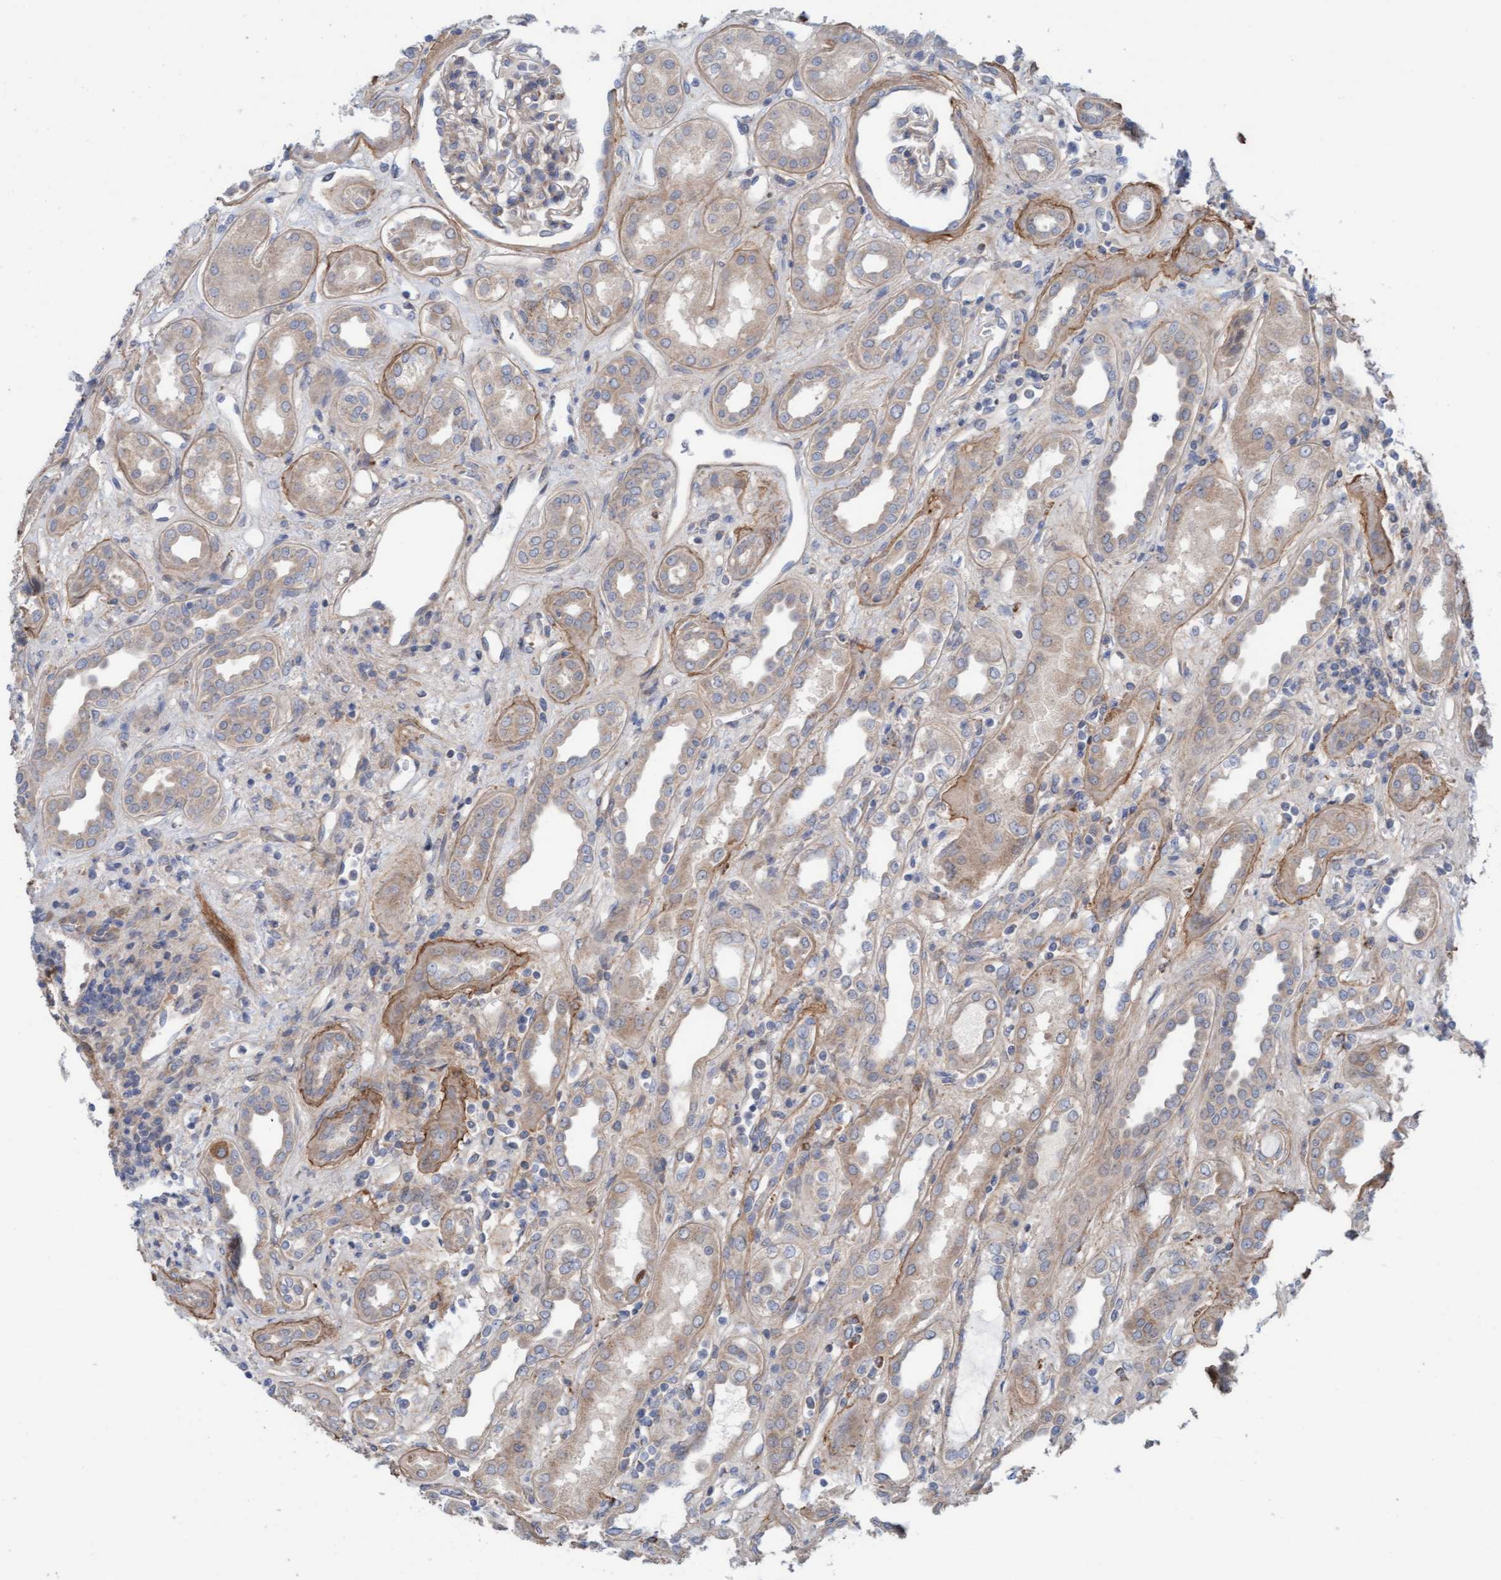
{"staining": {"intensity": "weak", "quantity": "<25%", "location": "cytoplasmic/membranous"}, "tissue": "kidney", "cell_type": "Cells in glomeruli", "image_type": "normal", "snomed": [{"axis": "morphology", "description": "Normal tissue, NOS"}, {"axis": "topography", "description": "Kidney"}], "caption": "The immunohistochemistry (IHC) histopathology image has no significant staining in cells in glomeruli of kidney.", "gene": "CDK5RAP3", "patient": {"sex": "male", "age": 59}}